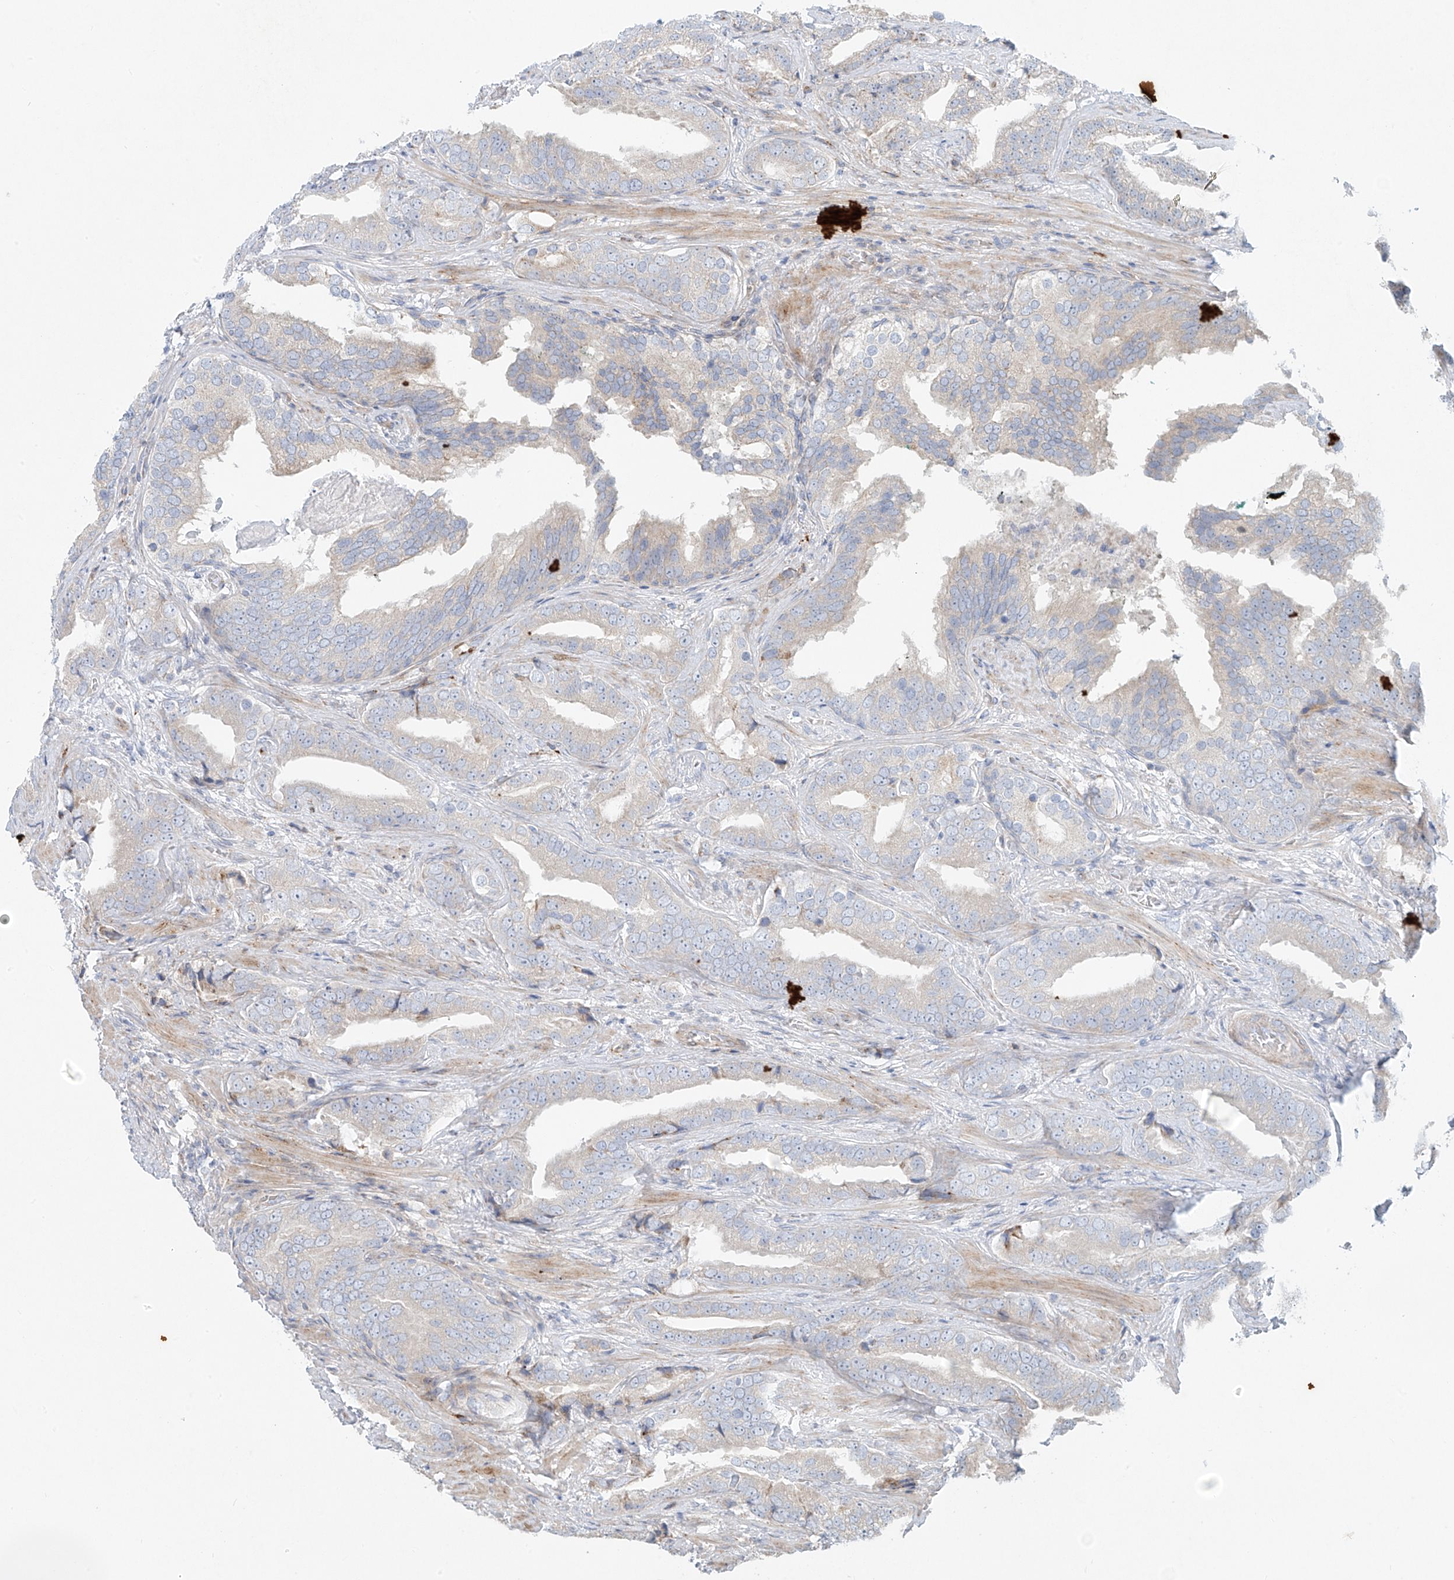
{"staining": {"intensity": "weak", "quantity": "<25%", "location": "cytoplasmic/membranous"}, "tissue": "prostate cancer", "cell_type": "Tumor cells", "image_type": "cancer", "snomed": [{"axis": "morphology", "description": "Adenocarcinoma, Low grade"}, {"axis": "topography", "description": "Prostate"}], "caption": "Immunohistochemistry (IHC) of human prostate low-grade adenocarcinoma demonstrates no staining in tumor cells.", "gene": "EIPR1", "patient": {"sex": "male", "age": 67}}